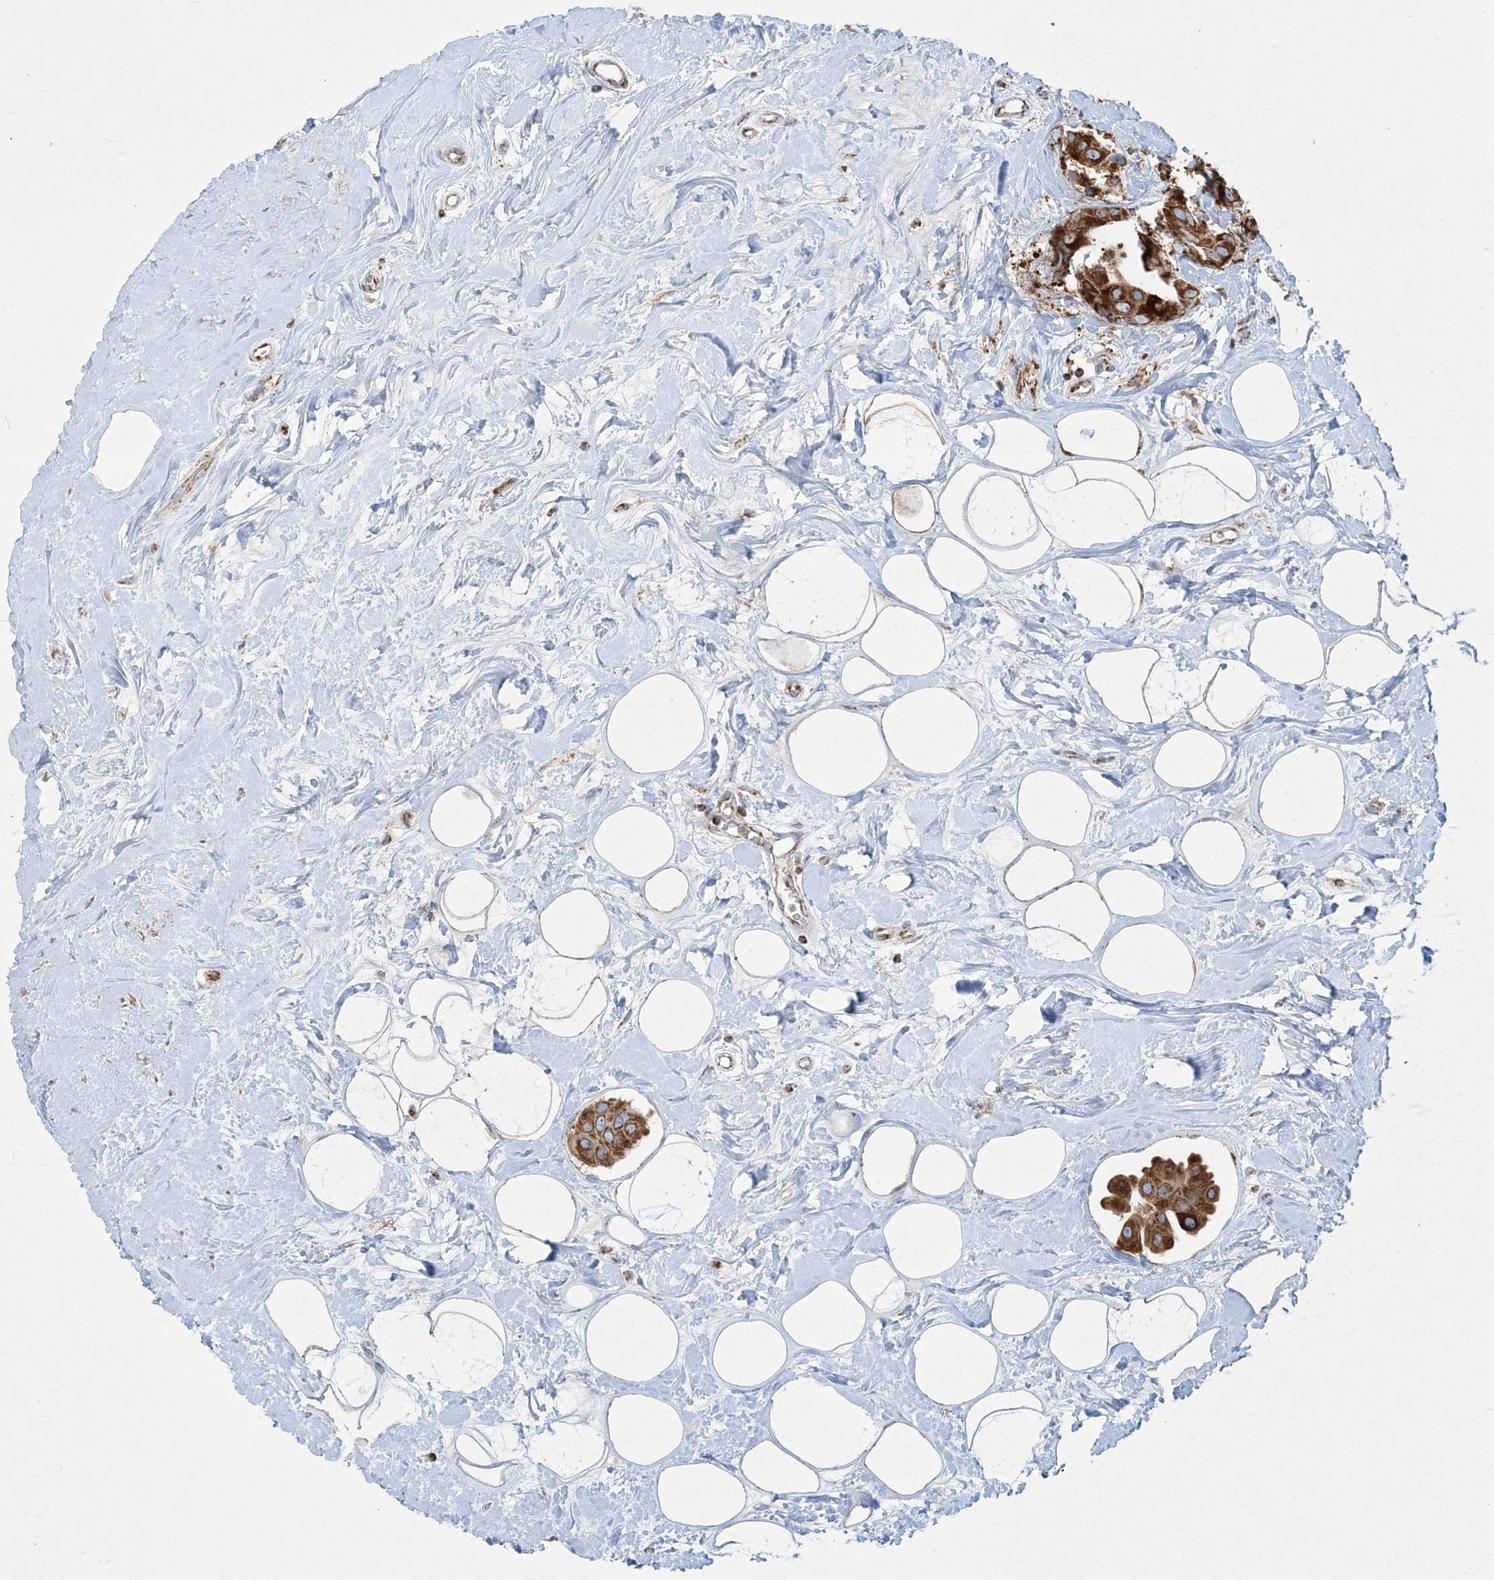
{"staining": {"intensity": "strong", "quantity": ">75%", "location": "cytoplasmic/membranous"}, "tissue": "breast cancer", "cell_type": "Tumor cells", "image_type": "cancer", "snomed": [{"axis": "morphology", "description": "Normal tissue, NOS"}, {"axis": "morphology", "description": "Duct carcinoma"}, {"axis": "topography", "description": "Breast"}], "caption": "Immunohistochemical staining of human intraductal carcinoma (breast) displays high levels of strong cytoplasmic/membranous protein expression in approximately >75% of tumor cells.", "gene": "BEND4", "patient": {"sex": "female", "age": 39}}